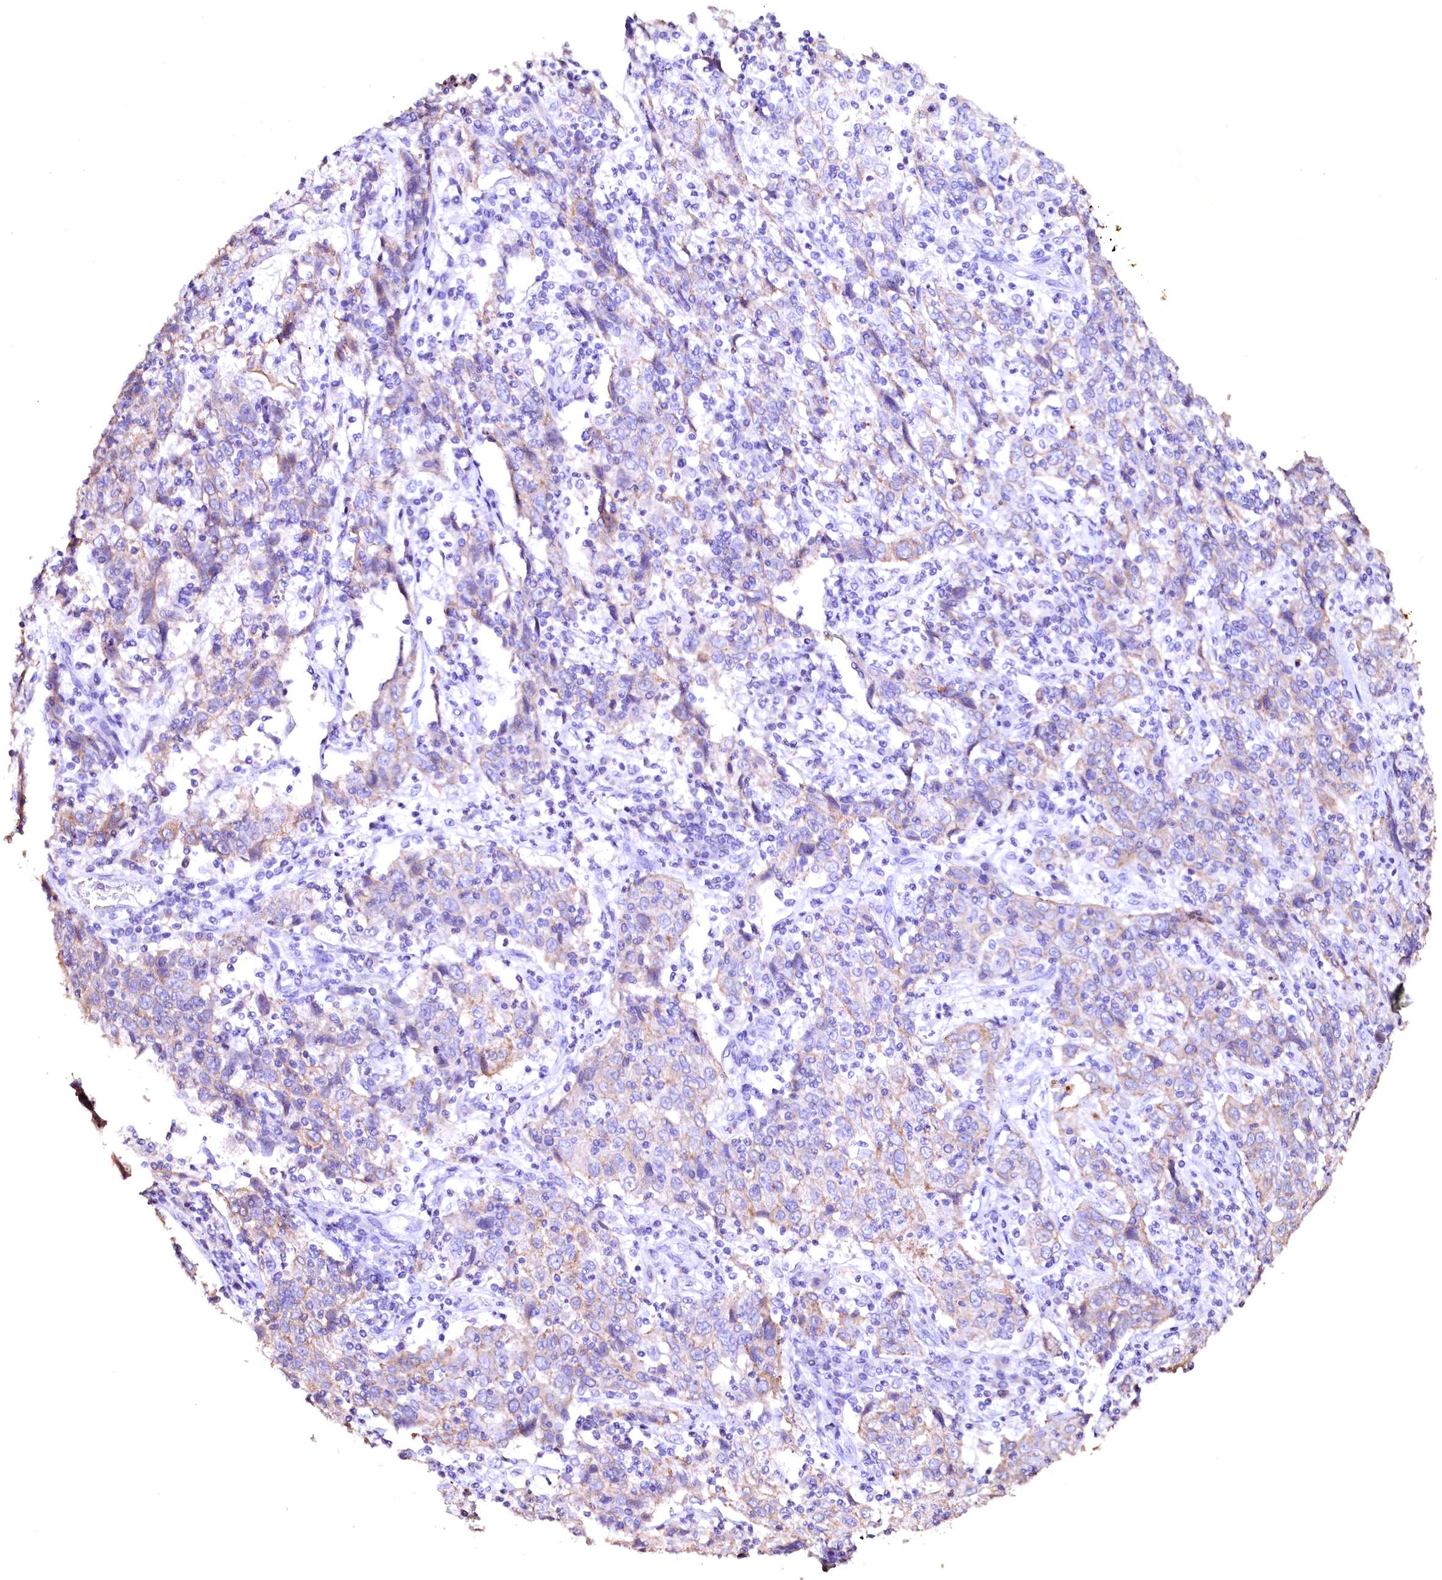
{"staining": {"intensity": "negative", "quantity": "none", "location": "none"}, "tissue": "cervical cancer", "cell_type": "Tumor cells", "image_type": "cancer", "snomed": [{"axis": "morphology", "description": "Squamous cell carcinoma, NOS"}, {"axis": "topography", "description": "Cervix"}], "caption": "An immunohistochemistry micrograph of cervical cancer (squamous cell carcinoma) is shown. There is no staining in tumor cells of cervical cancer (squamous cell carcinoma). The staining was performed using DAB to visualize the protein expression in brown, while the nuclei were stained in blue with hematoxylin (Magnification: 20x).", "gene": "VPS36", "patient": {"sex": "female", "age": 46}}